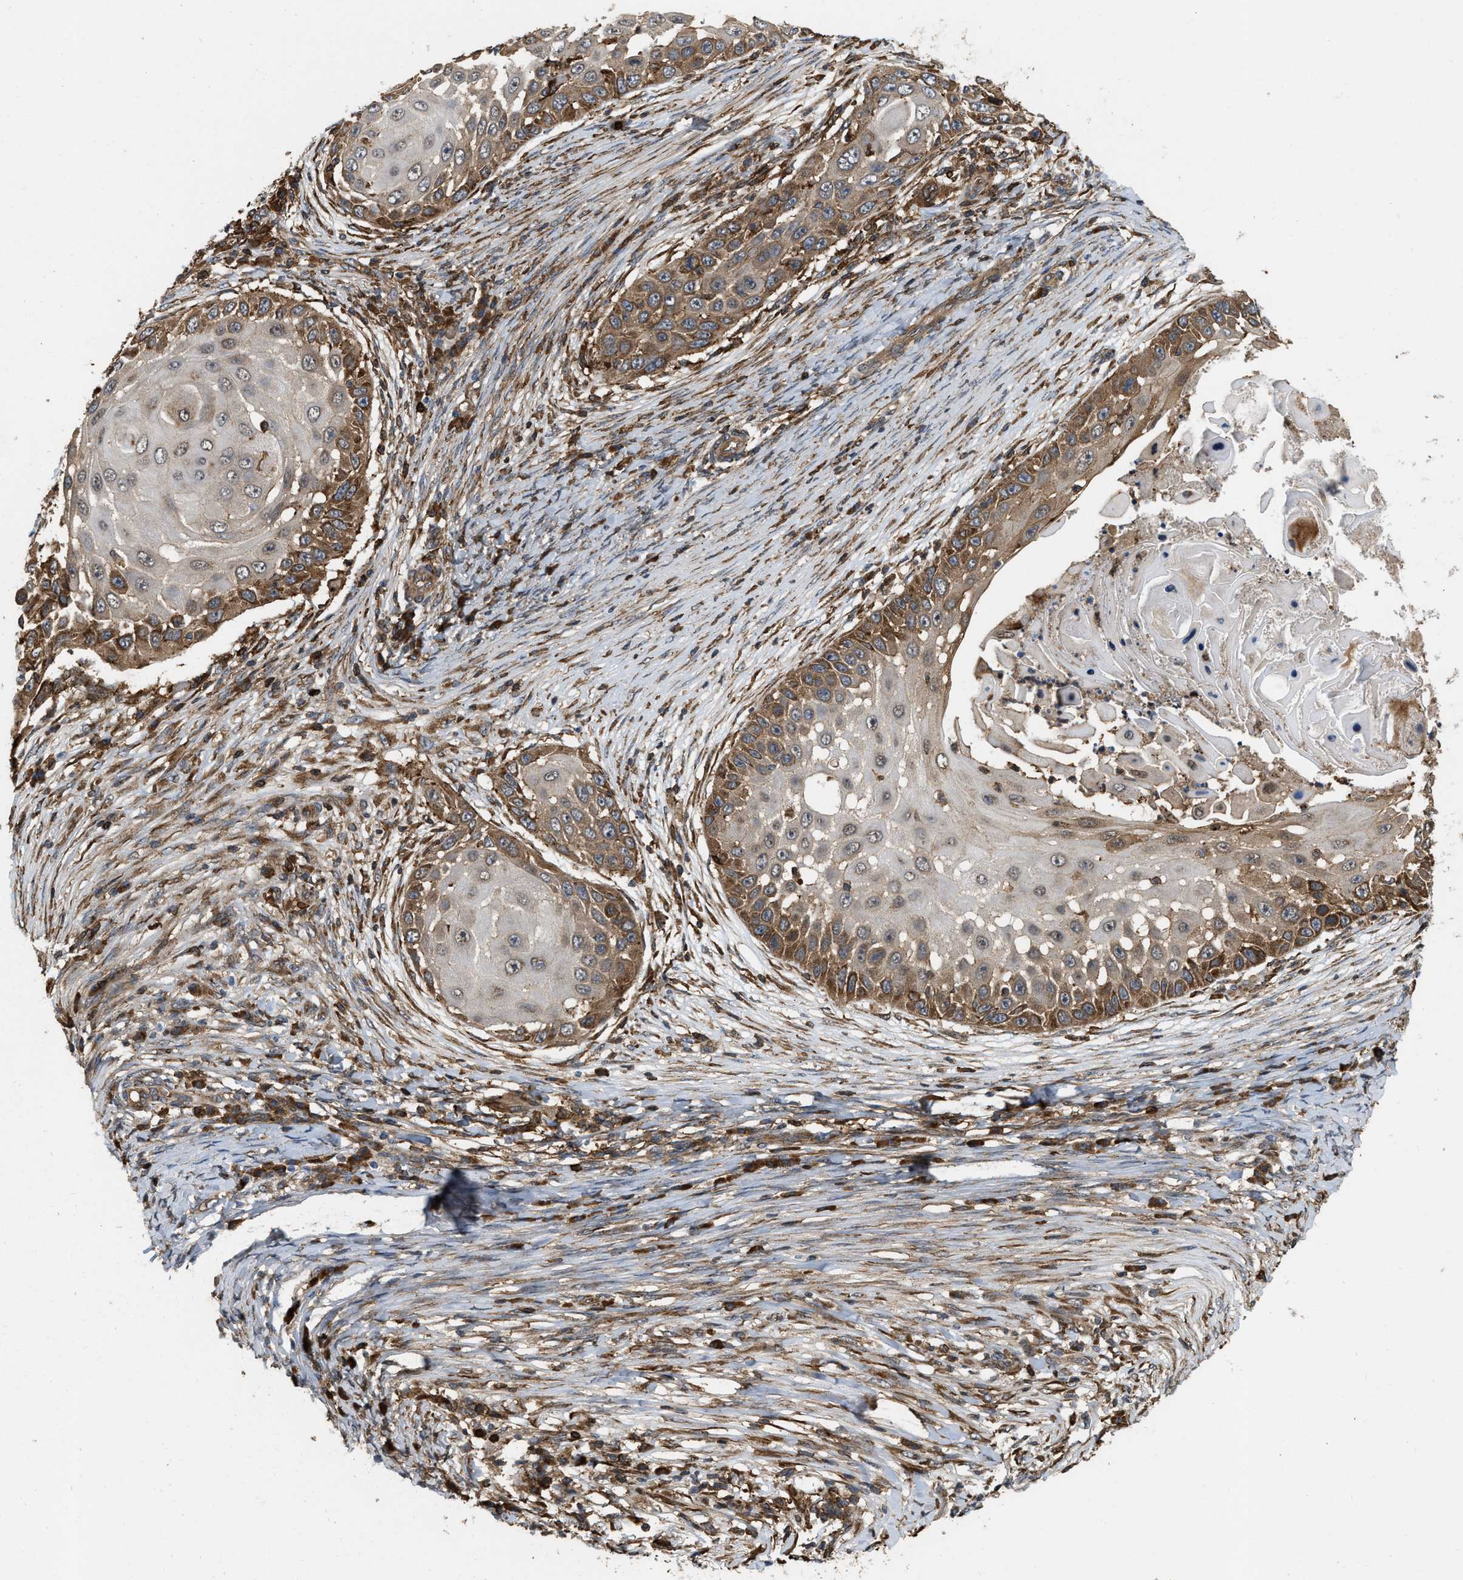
{"staining": {"intensity": "moderate", "quantity": "25%-75%", "location": "cytoplasmic/membranous"}, "tissue": "skin cancer", "cell_type": "Tumor cells", "image_type": "cancer", "snomed": [{"axis": "morphology", "description": "Squamous cell carcinoma, NOS"}, {"axis": "topography", "description": "Skin"}], "caption": "A high-resolution photomicrograph shows IHC staining of squamous cell carcinoma (skin), which displays moderate cytoplasmic/membranous staining in about 25%-75% of tumor cells. (Brightfield microscopy of DAB IHC at high magnification).", "gene": "IQCE", "patient": {"sex": "female", "age": 44}}